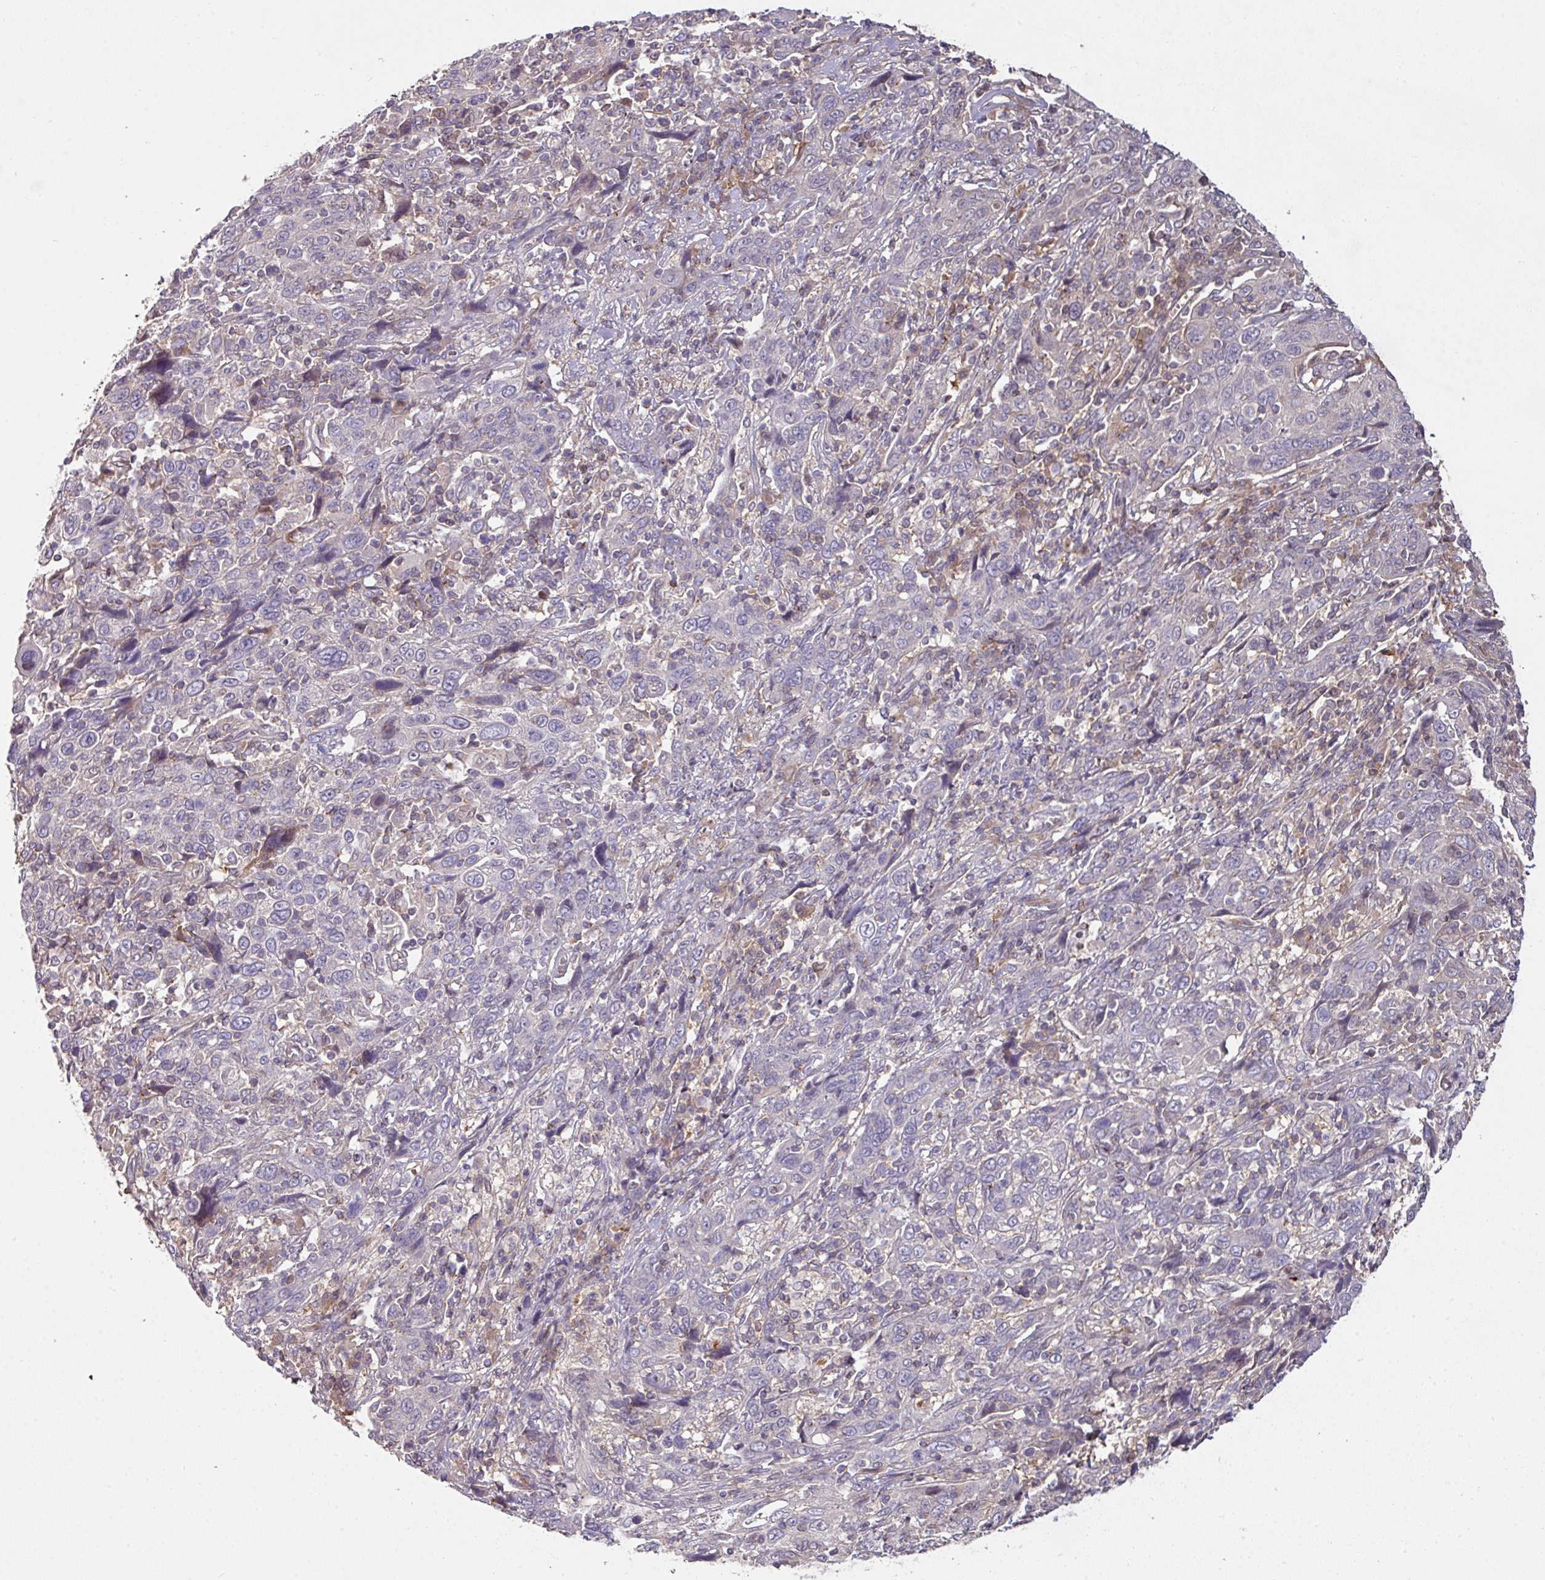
{"staining": {"intensity": "negative", "quantity": "none", "location": "none"}, "tissue": "cervical cancer", "cell_type": "Tumor cells", "image_type": "cancer", "snomed": [{"axis": "morphology", "description": "Squamous cell carcinoma, NOS"}, {"axis": "topography", "description": "Cervix"}], "caption": "Immunohistochemistry (IHC) of cervical cancer (squamous cell carcinoma) reveals no positivity in tumor cells. (DAB immunohistochemistry (IHC), high magnification).", "gene": "SLAMF6", "patient": {"sex": "female", "age": 46}}